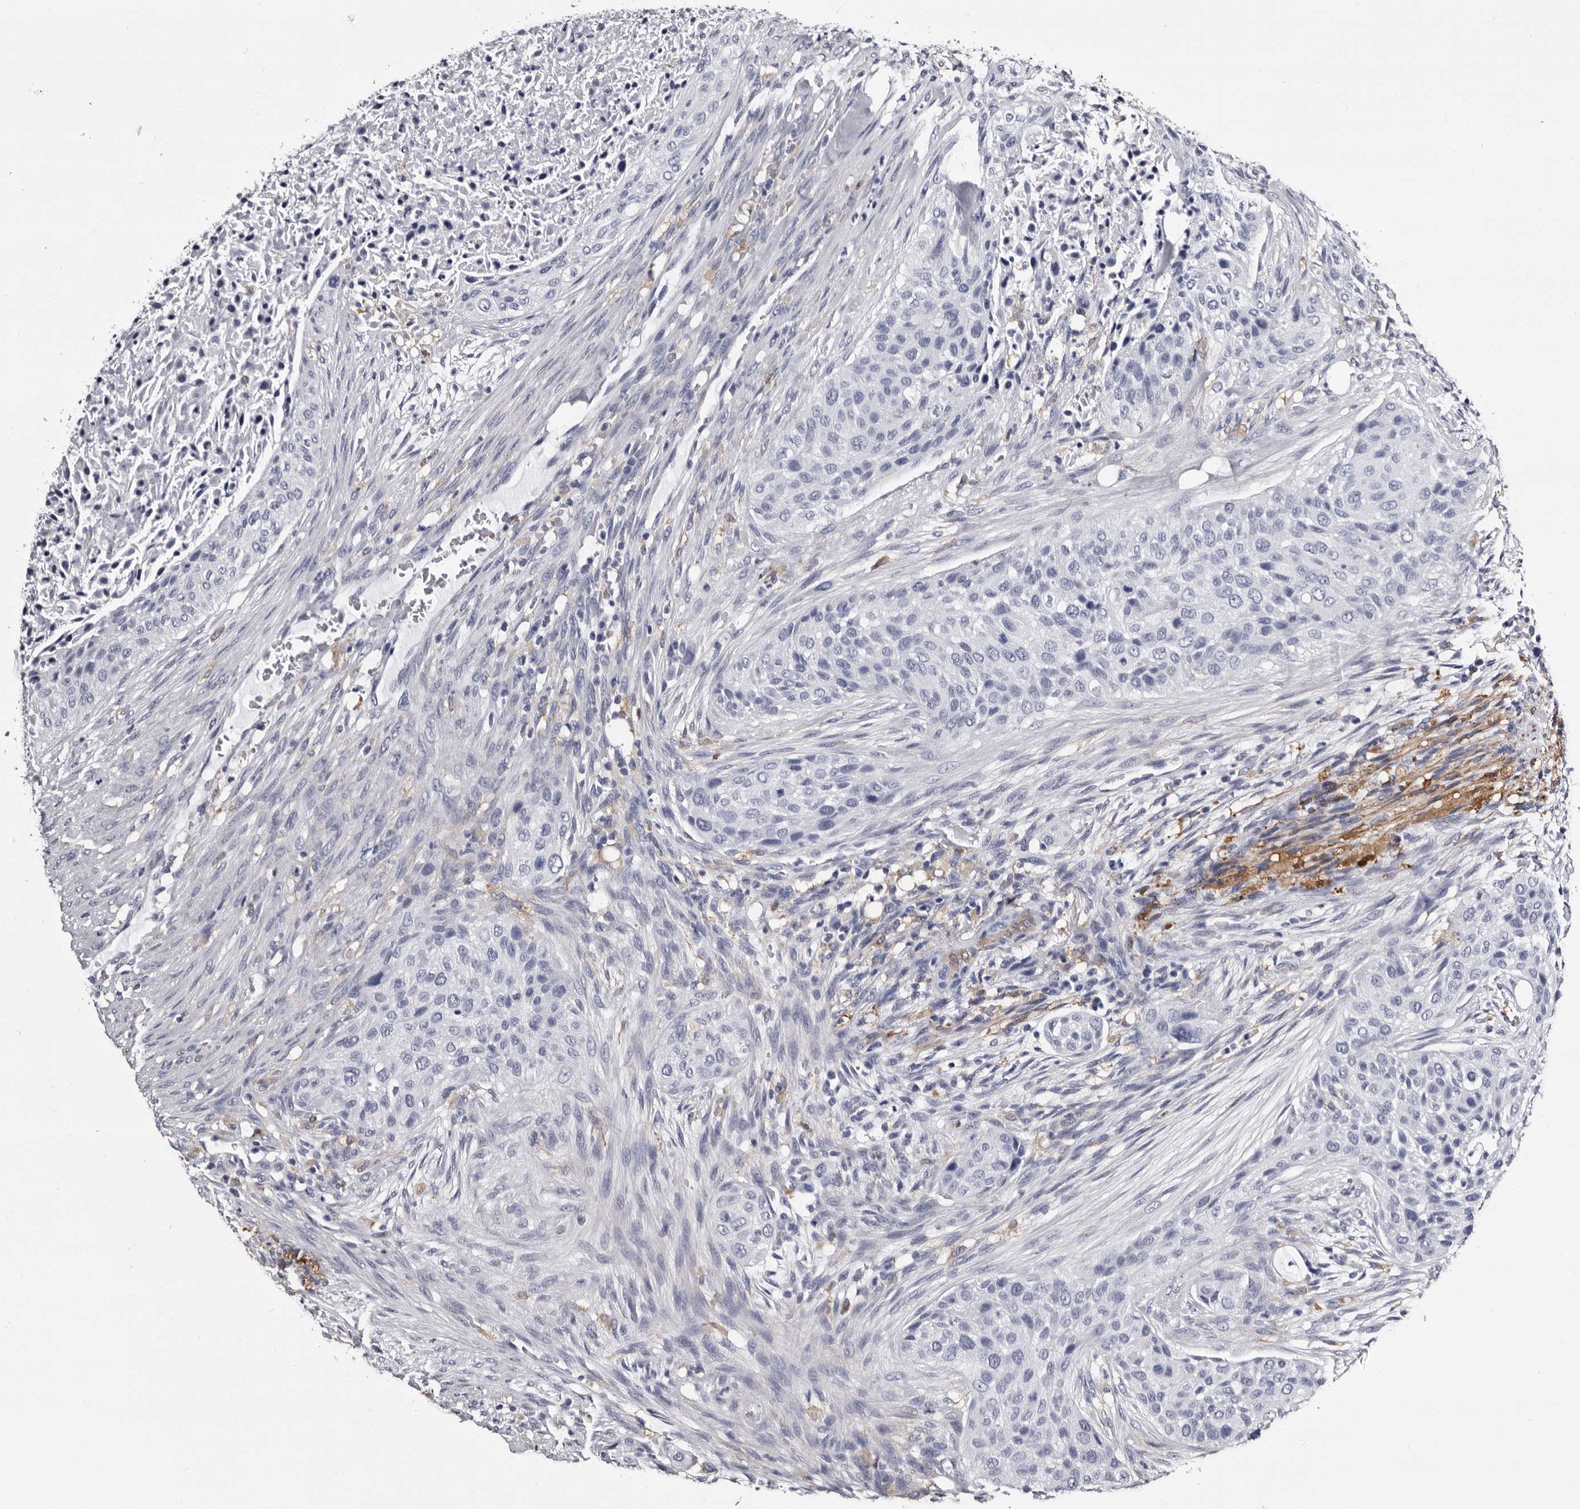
{"staining": {"intensity": "negative", "quantity": "none", "location": "none"}, "tissue": "urothelial cancer", "cell_type": "Tumor cells", "image_type": "cancer", "snomed": [{"axis": "morphology", "description": "Urothelial carcinoma, High grade"}, {"axis": "topography", "description": "Urinary bladder"}], "caption": "IHC micrograph of neoplastic tissue: urothelial carcinoma (high-grade) stained with DAB demonstrates no significant protein expression in tumor cells. (DAB (3,3'-diaminobenzidine) immunohistochemistry (IHC) visualized using brightfield microscopy, high magnification).", "gene": "EPB41L3", "patient": {"sex": "male", "age": 35}}